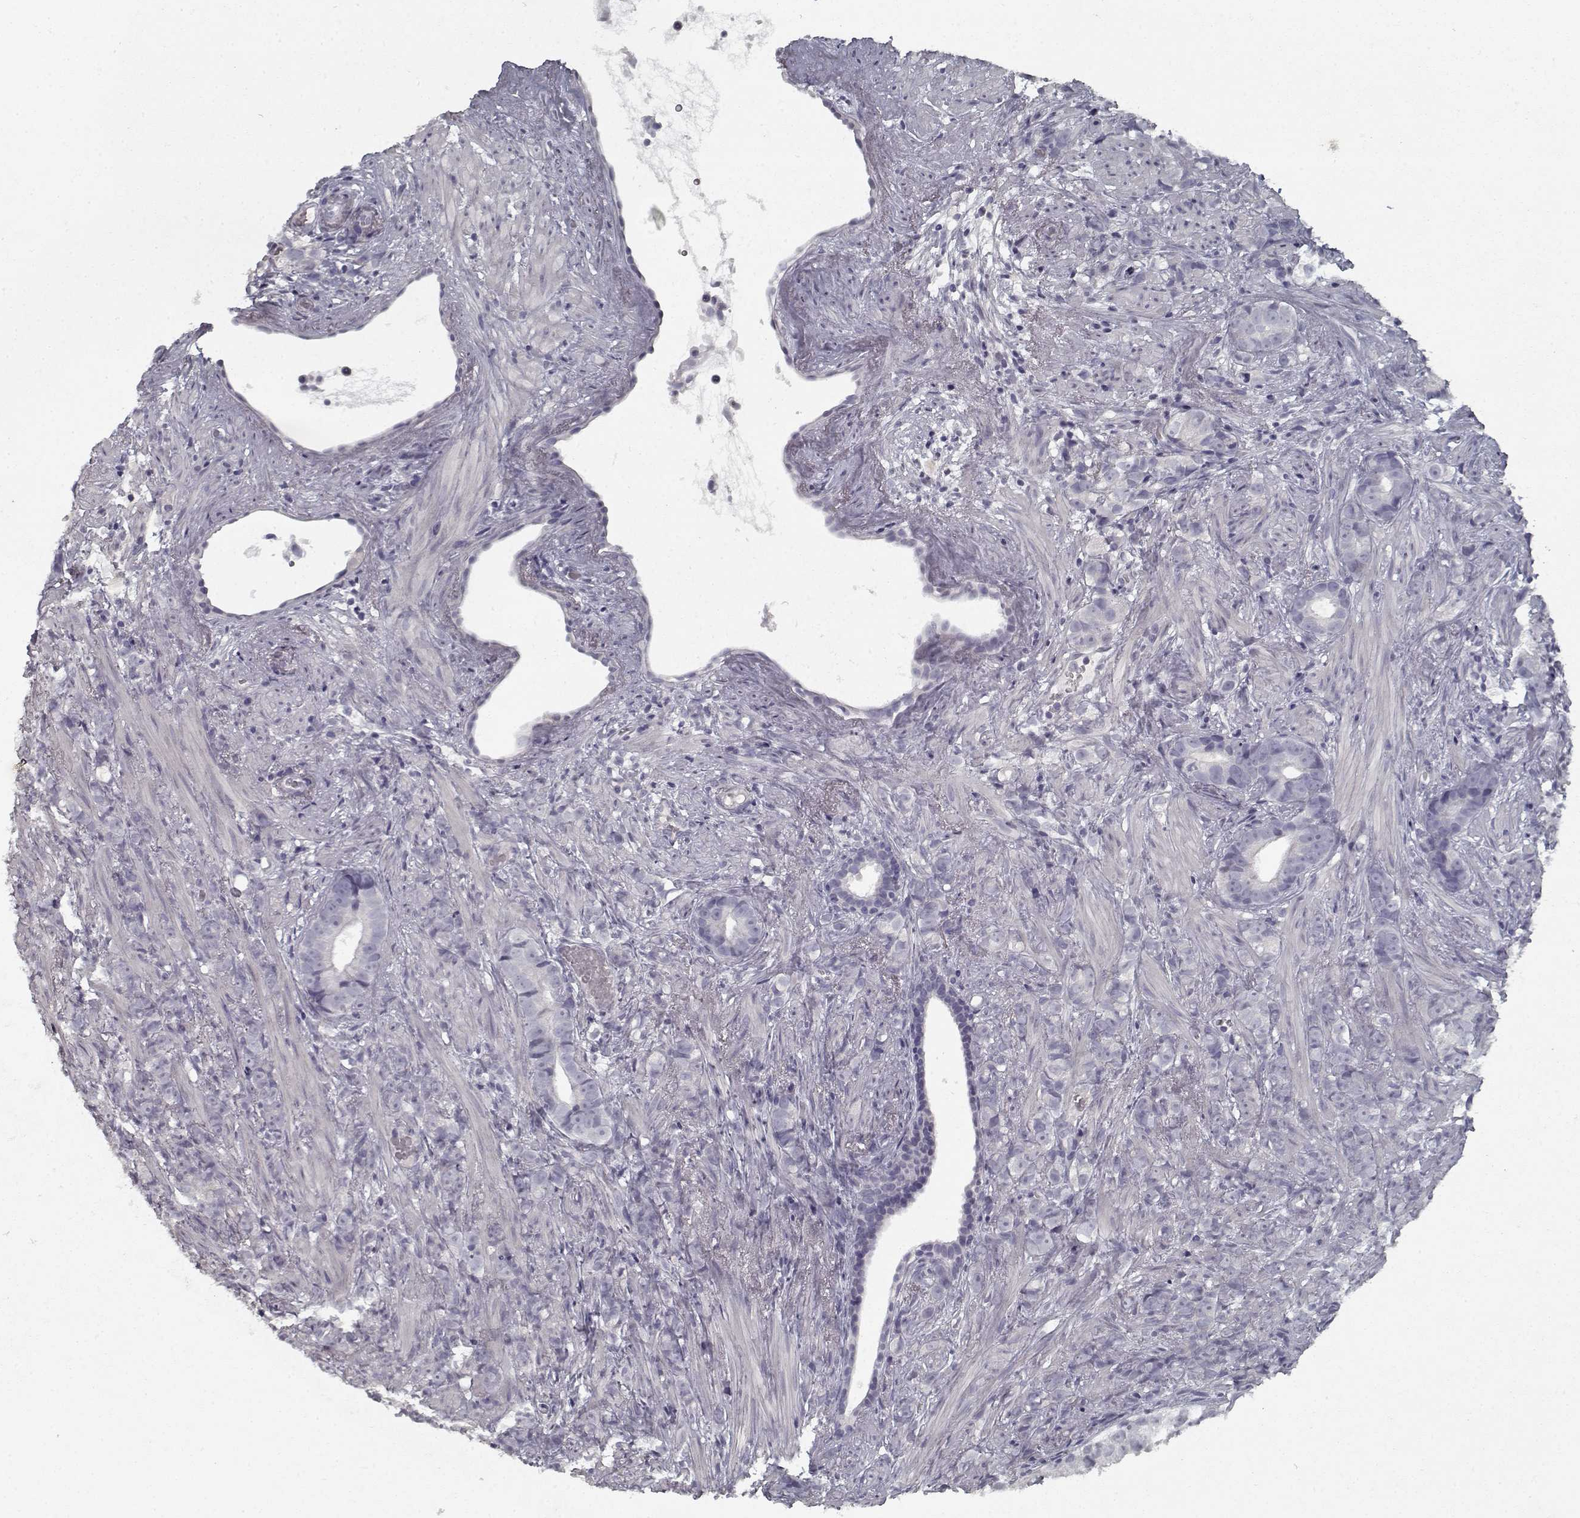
{"staining": {"intensity": "negative", "quantity": "none", "location": "none"}, "tissue": "prostate cancer", "cell_type": "Tumor cells", "image_type": "cancer", "snomed": [{"axis": "morphology", "description": "Adenocarcinoma, High grade"}, {"axis": "topography", "description": "Prostate"}], "caption": "A photomicrograph of human prostate cancer (adenocarcinoma (high-grade)) is negative for staining in tumor cells.", "gene": "GAD2", "patient": {"sex": "male", "age": 81}}